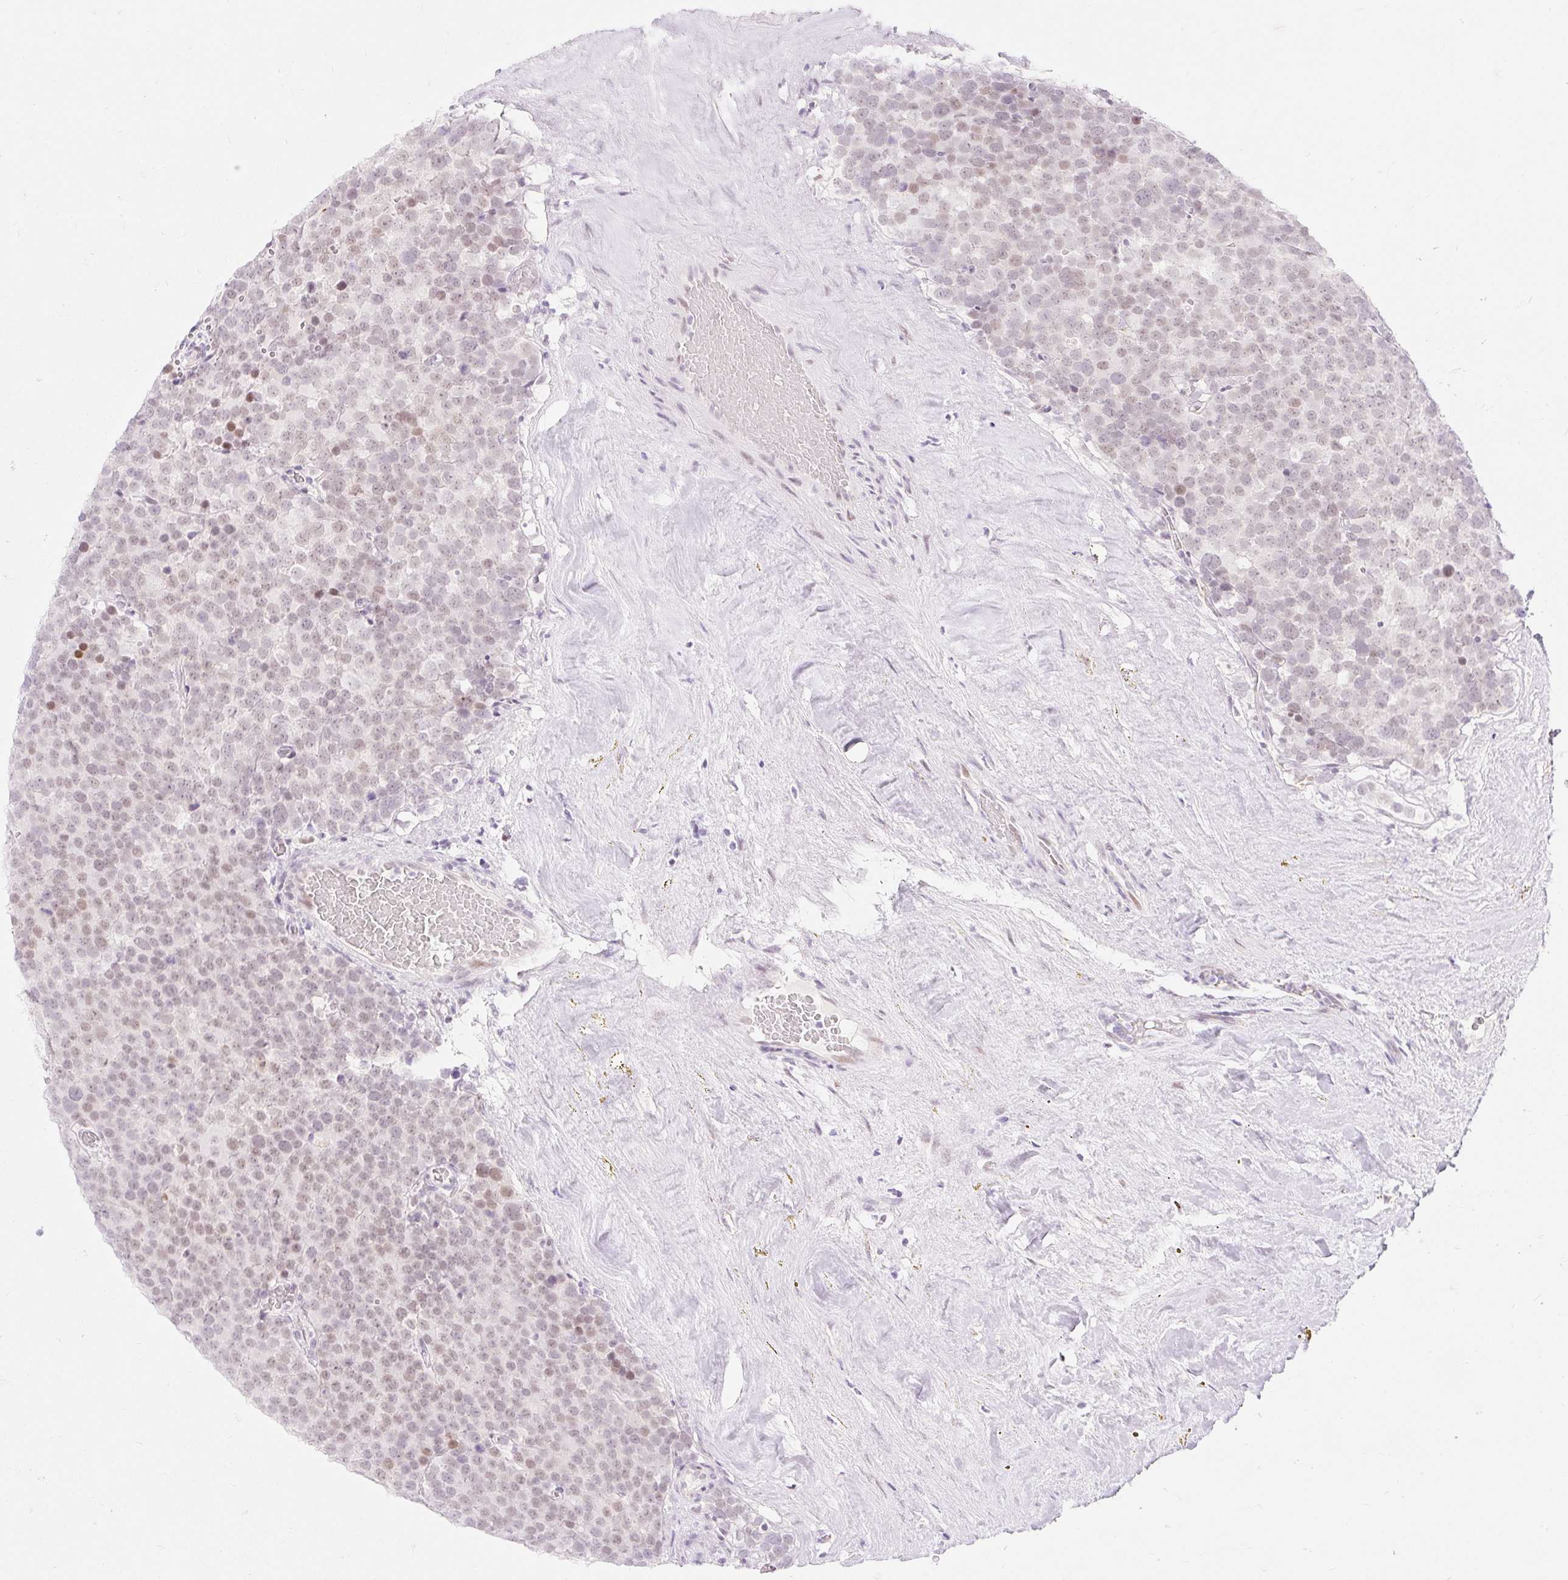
{"staining": {"intensity": "weak", "quantity": "25%-75%", "location": "nuclear"}, "tissue": "testis cancer", "cell_type": "Tumor cells", "image_type": "cancer", "snomed": [{"axis": "morphology", "description": "Seminoma, NOS"}, {"axis": "topography", "description": "Testis"}], "caption": "A micrograph of testis cancer (seminoma) stained for a protein displays weak nuclear brown staining in tumor cells. The protein is stained brown, and the nuclei are stained in blue (DAB (3,3'-diaminobenzidine) IHC with brightfield microscopy, high magnification).", "gene": "H2BW1", "patient": {"sex": "male", "age": 71}}